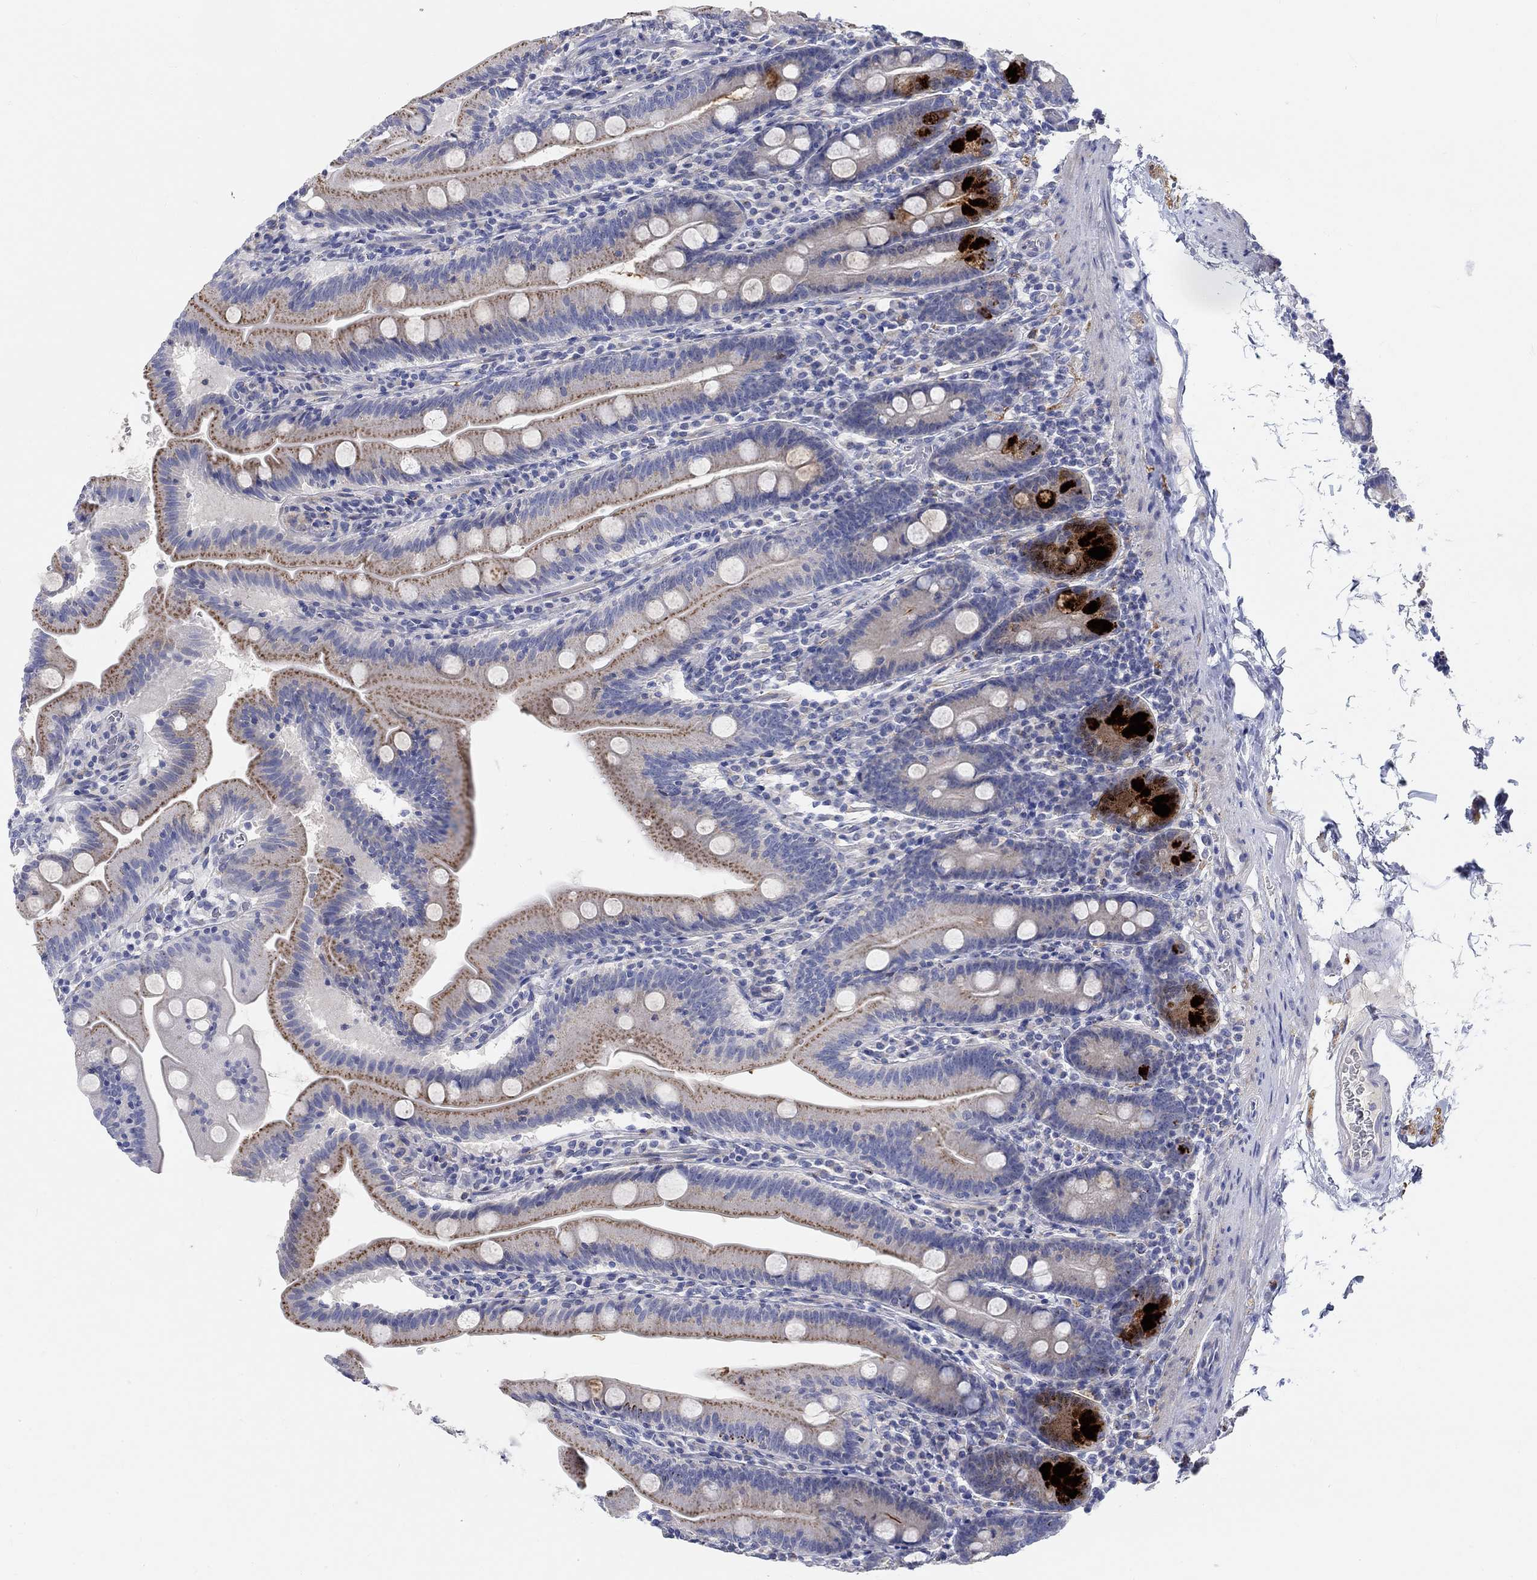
{"staining": {"intensity": "strong", "quantity": "<25%", "location": "cytoplasmic/membranous"}, "tissue": "small intestine", "cell_type": "Glandular cells", "image_type": "normal", "snomed": [{"axis": "morphology", "description": "Normal tissue, NOS"}, {"axis": "topography", "description": "Small intestine"}], "caption": "This photomicrograph demonstrates immunohistochemistry staining of normal small intestine, with medium strong cytoplasmic/membranous expression in approximately <25% of glandular cells.", "gene": "NAV3", "patient": {"sex": "male", "age": 37}}